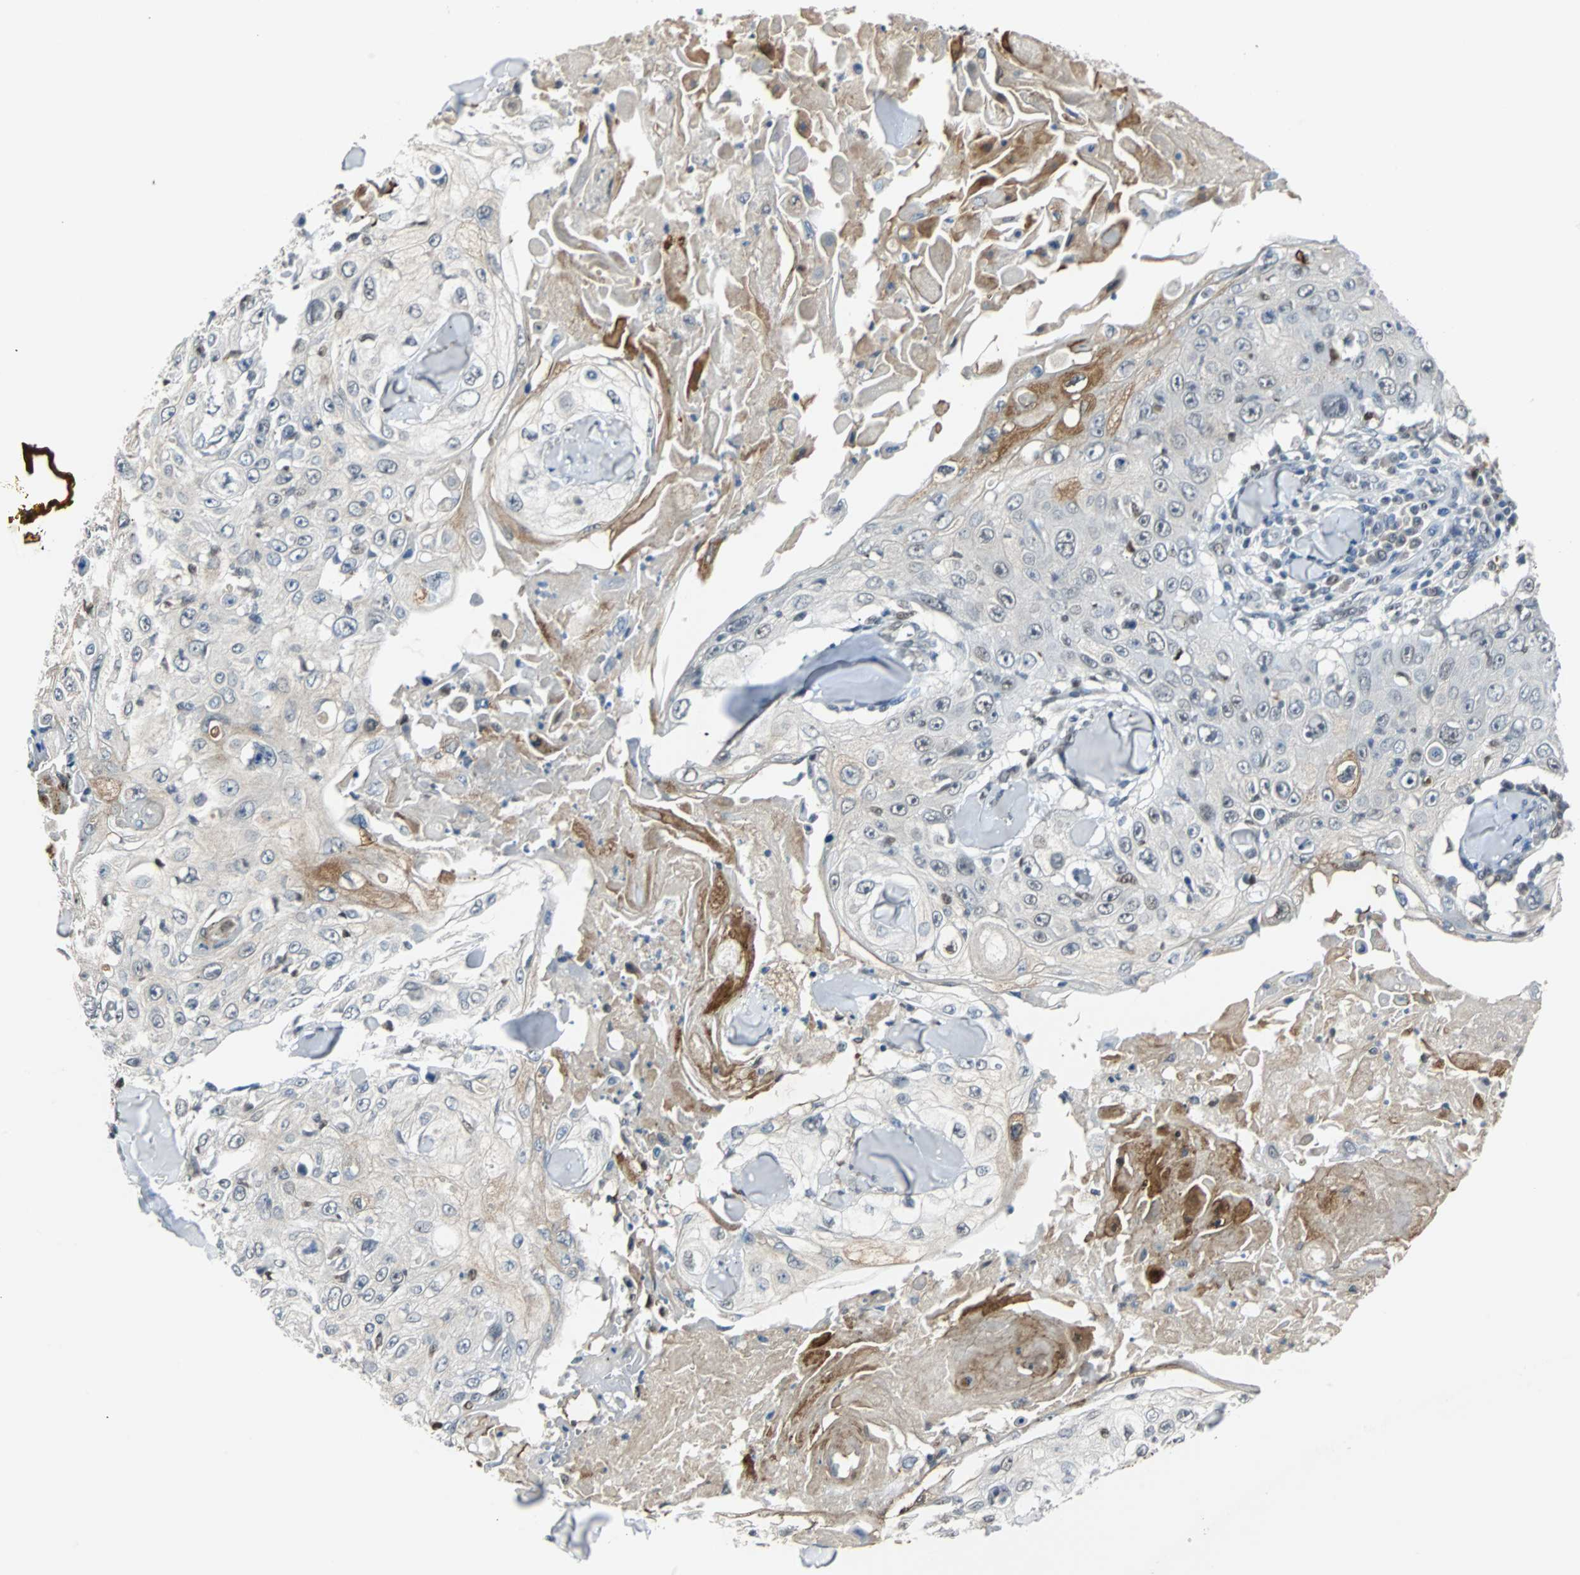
{"staining": {"intensity": "moderate", "quantity": "<25%", "location": "cytoplasmic/membranous"}, "tissue": "skin cancer", "cell_type": "Tumor cells", "image_type": "cancer", "snomed": [{"axis": "morphology", "description": "Squamous cell carcinoma, NOS"}, {"axis": "topography", "description": "Skin"}], "caption": "Immunohistochemistry (IHC) (DAB (3,3'-diaminobenzidine)) staining of squamous cell carcinoma (skin) reveals moderate cytoplasmic/membranous protein staining in about <25% of tumor cells.", "gene": "HLX", "patient": {"sex": "male", "age": 86}}